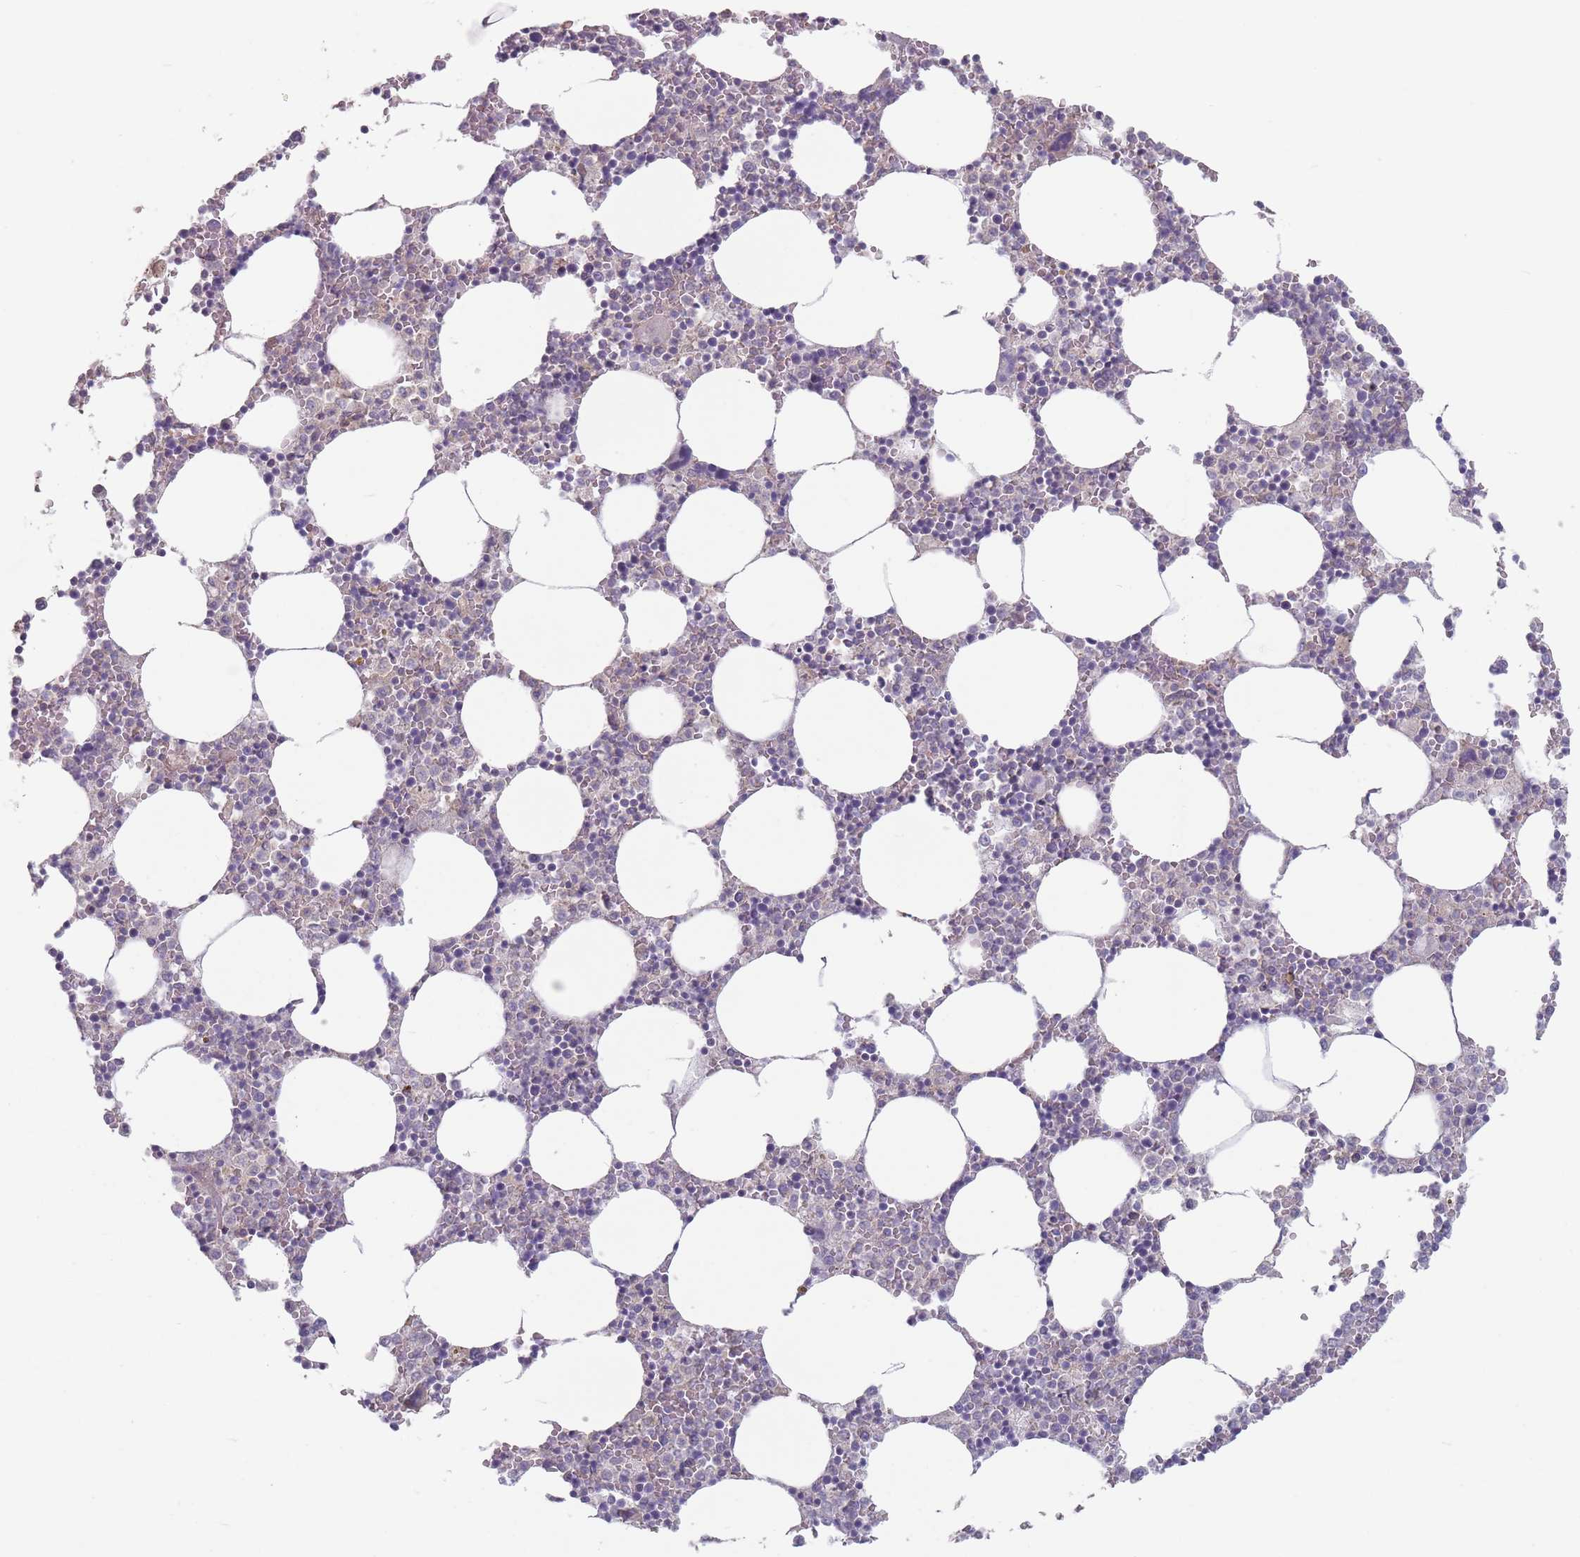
{"staining": {"intensity": "negative", "quantity": "none", "location": "none"}, "tissue": "bone marrow", "cell_type": "Hematopoietic cells", "image_type": "normal", "snomed": [{"axis": "morphology", "description": "Normal tissue, NOS"}, {"axis": "topography", "description": "Bone marrow"}], "caption": "A photomicrograph of bone marrow stained for a protein shows no brown staining in hematopoietic cells. Brightfield microscopy of IHC stained with DAB (brown) and hematoxylin (blue), captured at high magnification.", "gene": "AKAIN1", "patient": {"sex": "female", "age": 64}}